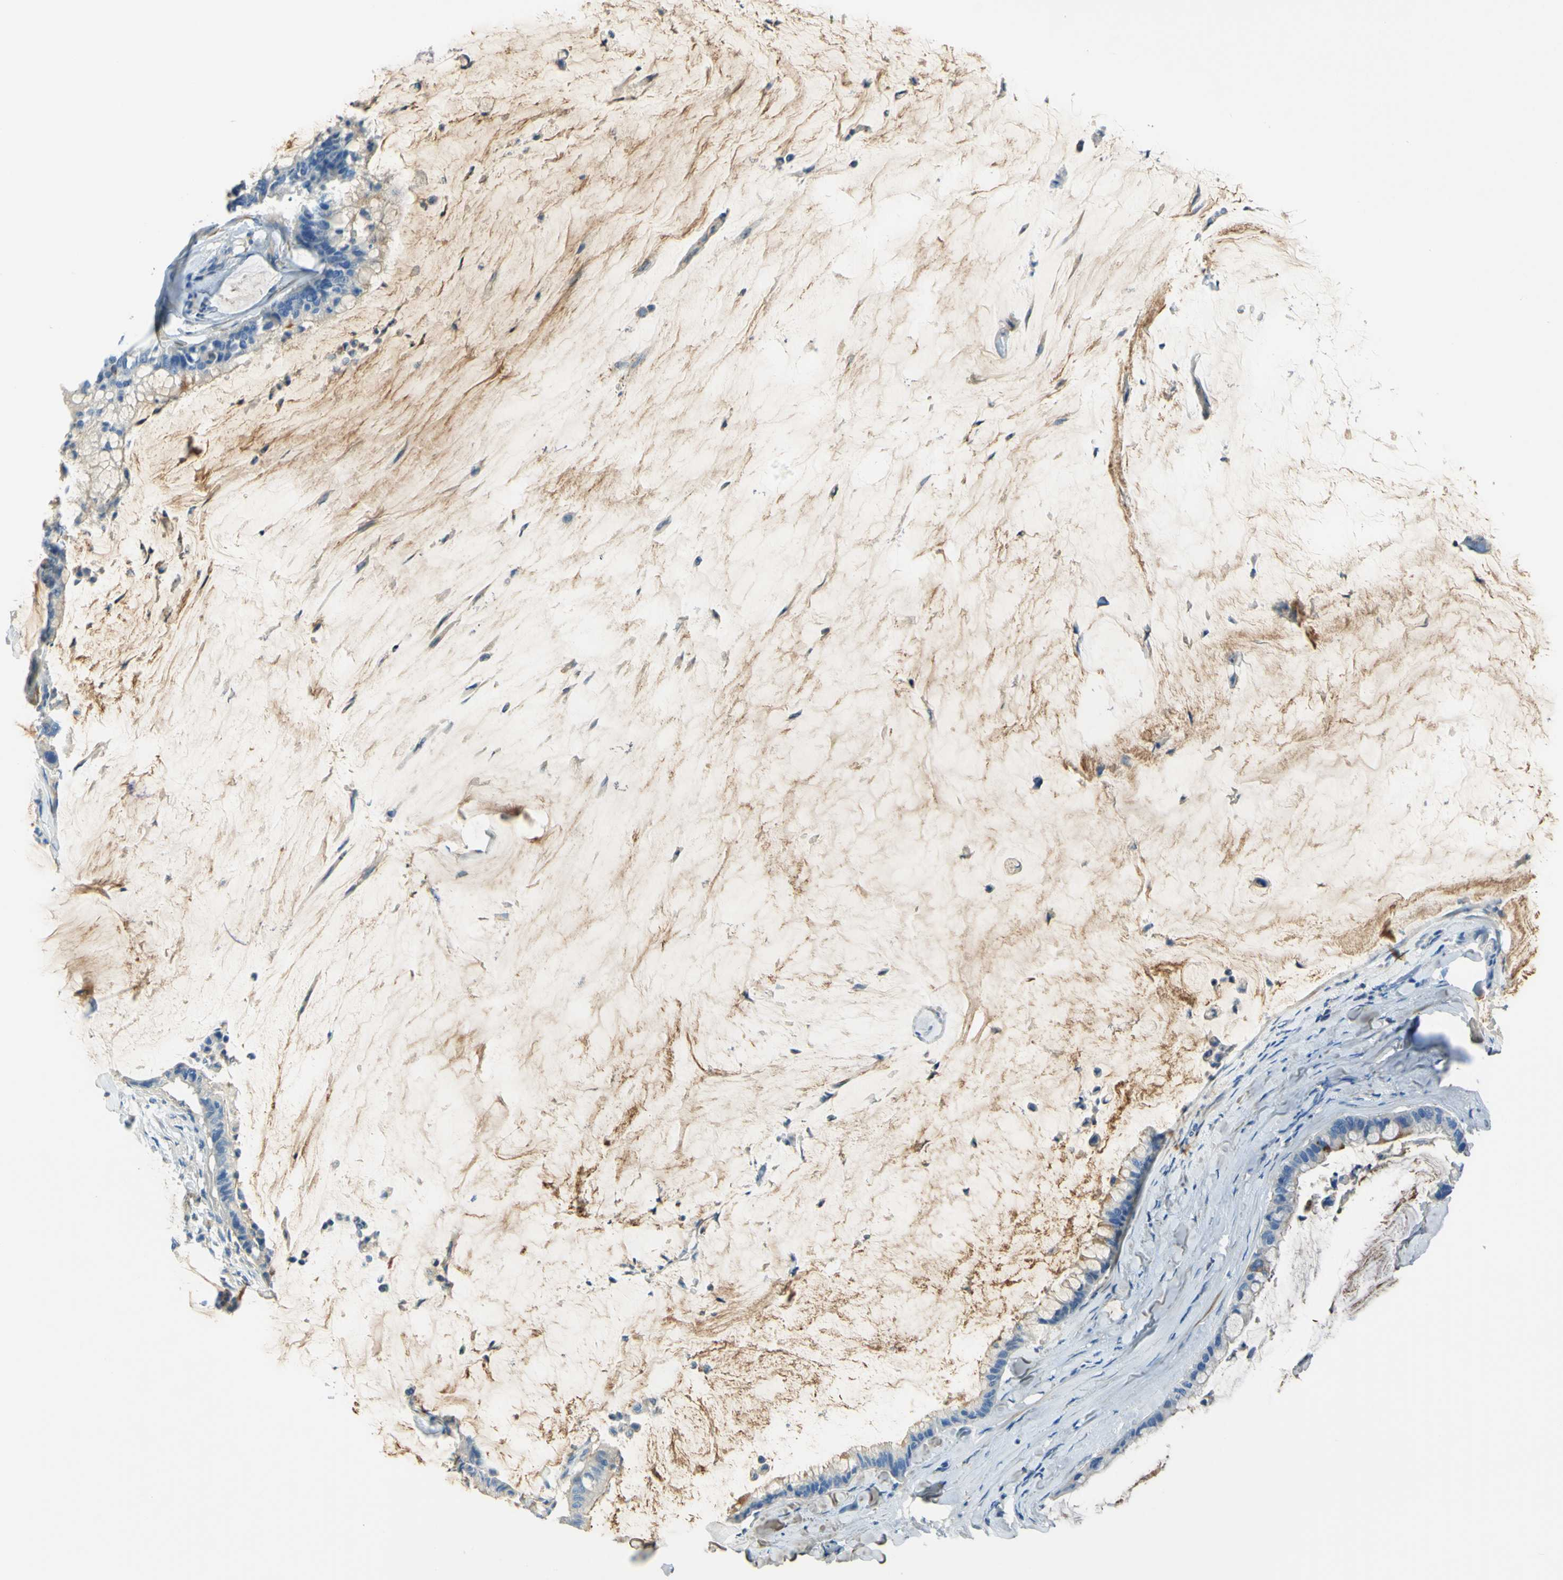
{"staining": {"intensity": "negative", "quantity": "none", "location": "none"}, "tissue": "pancreatic cancer", "cell_type": "Tumor cells", "image_type": "cancer", "snomed": [{"axis": "morphology", "description": "Adenocarcinoma, NOS"}, {"axis": "topography", "description": "Pancreas"}], "caption": "Immunohistochemistry (IHC) image of human pancreatic adenocarcinoma stained for a protein (brown), which displays no expression in tumor cells.", "gene": "OGN", "patient": {"sex": "male", "age": 41}}